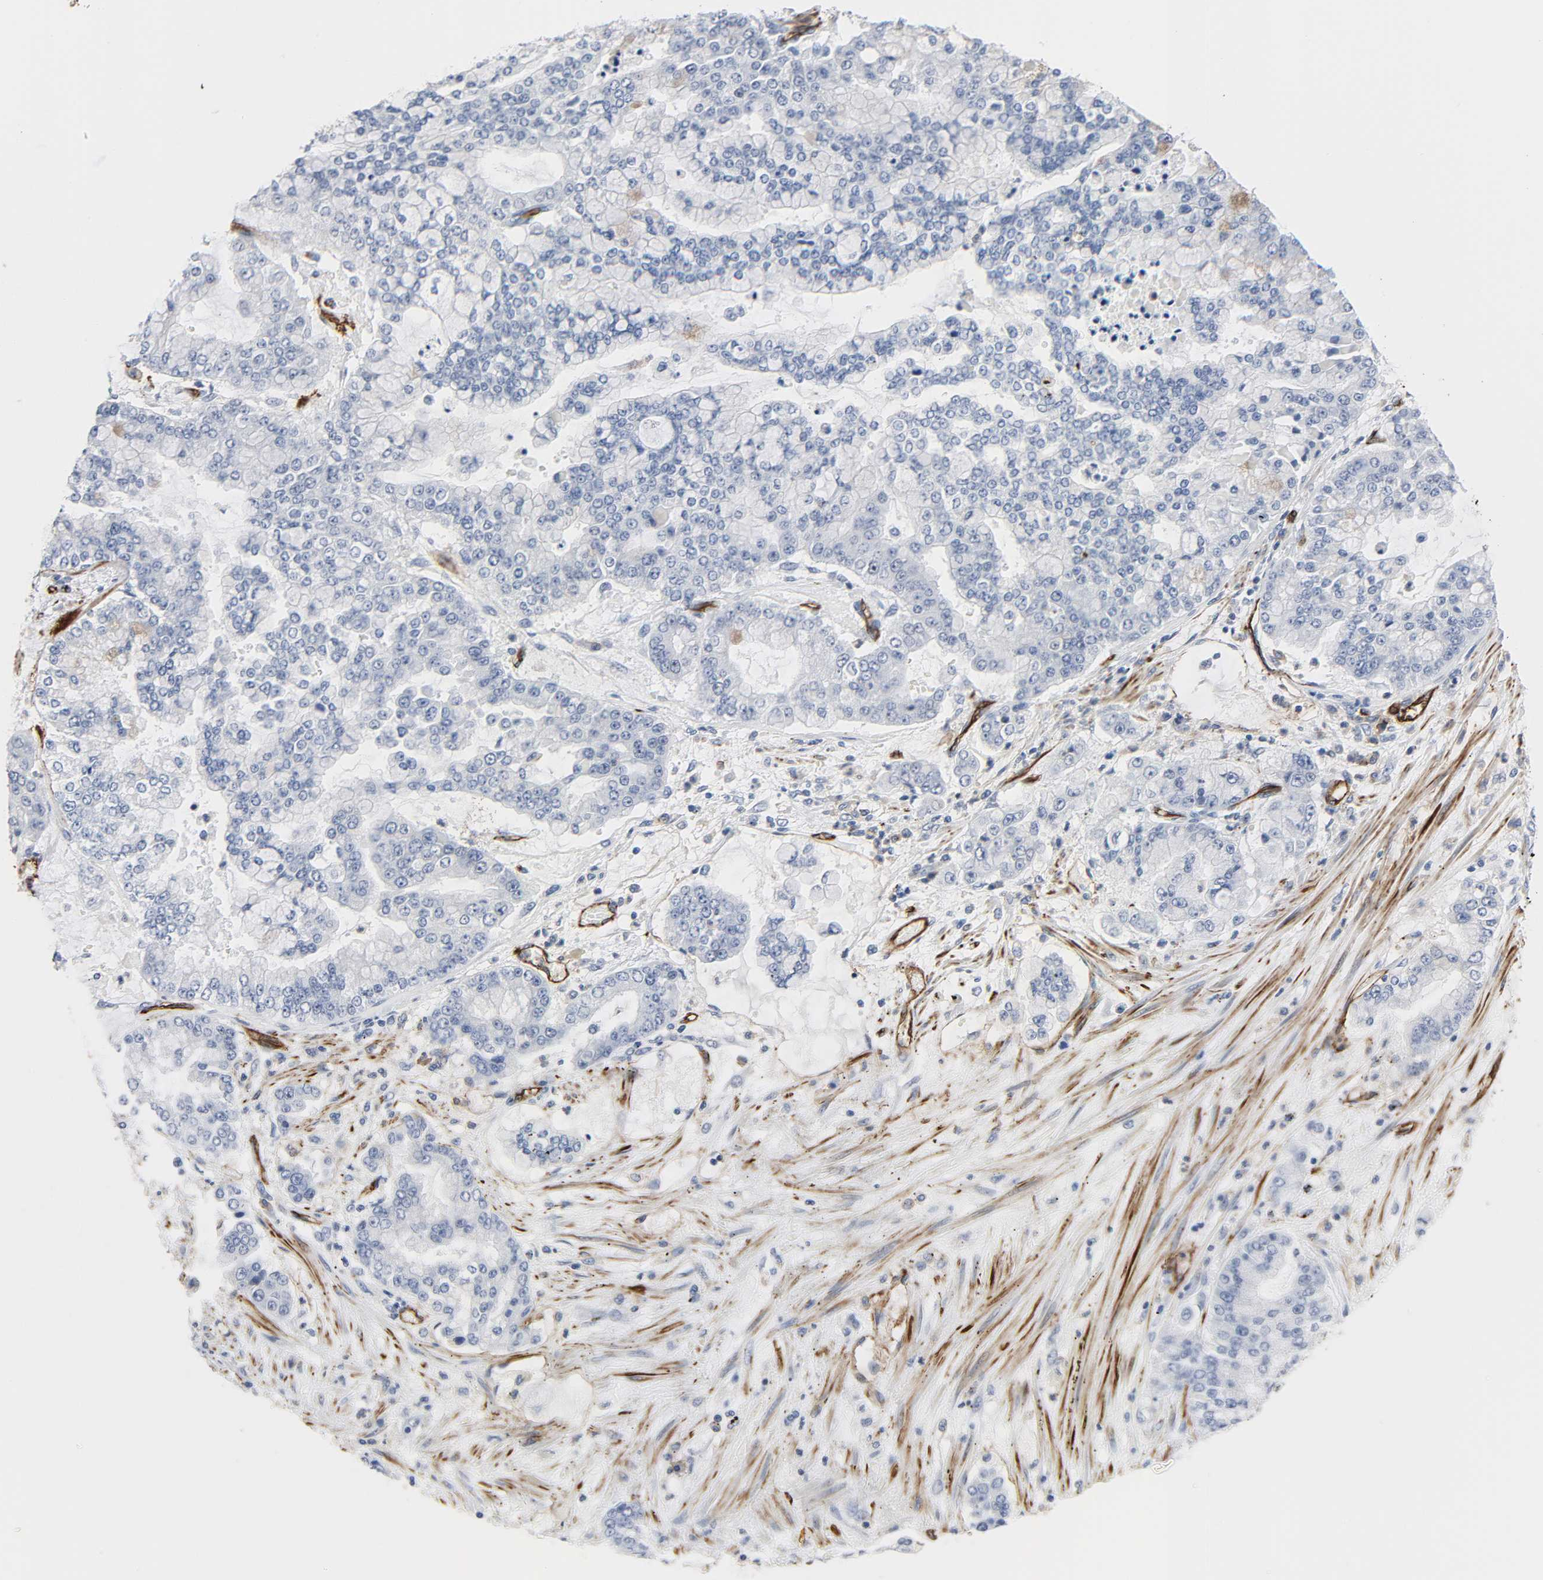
{"staining": {"intensity": "negative", "quantity": "none", "location": "none"}, "tissue": "stomach cancer", "cell_type": "Tumor cells", "image_type": "cancer", "snomed": [{"axis": "morphology", "description": "Normal tissue, NOS"}, {"axis": "morphology", "description": "Adenocarcinoma, NOS"}, {"axis": "topography", "description": "Stomach, upper"}, {"axis": "topography", "description": "Stomach"}], "caption": "Immunohistochemical staining of human stomach cancer reveals no significant expression in tumor cells.", "gene": "PECAM1", "patient": {"sex": "male", "age": 76}}